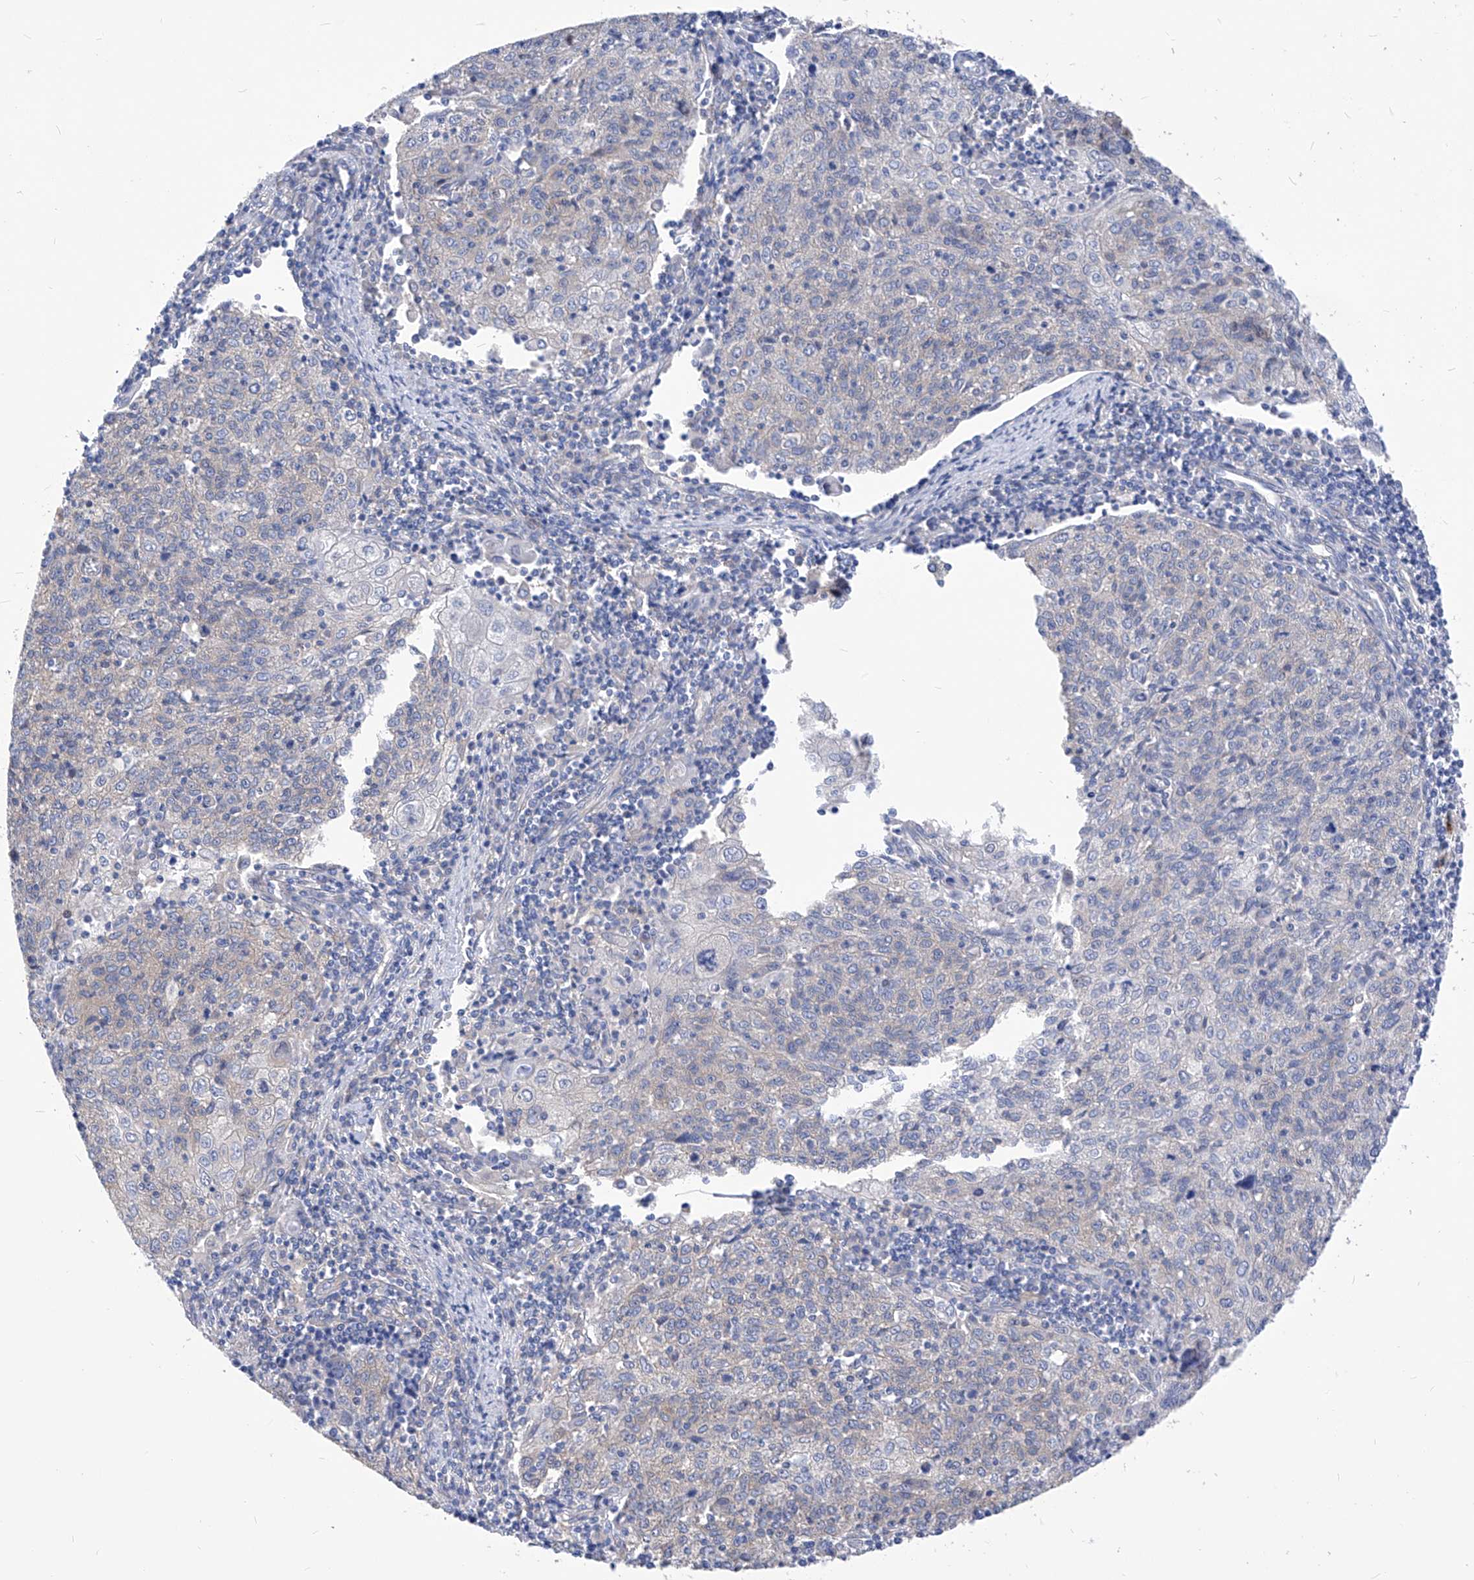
{"staining": {"intensity": "negative", "quantity": "none", "location": "none"}, "tissue": "cervical cancer", "cell_type": "Tumor cells", "image_type": "cancer", "snomed": [{"axis": "morphology", "description": "Squamous cell carcinoma, NOS"}, {"axis": "topography", "description": "Cervix"}], "caption": "The photomicrograph reveals no significant positivity in tumor cells of cervical cancer (squamous cell carcinoma).", "gene": "XPNPEP1", "patient": {"sex": "female", "age": 48}}